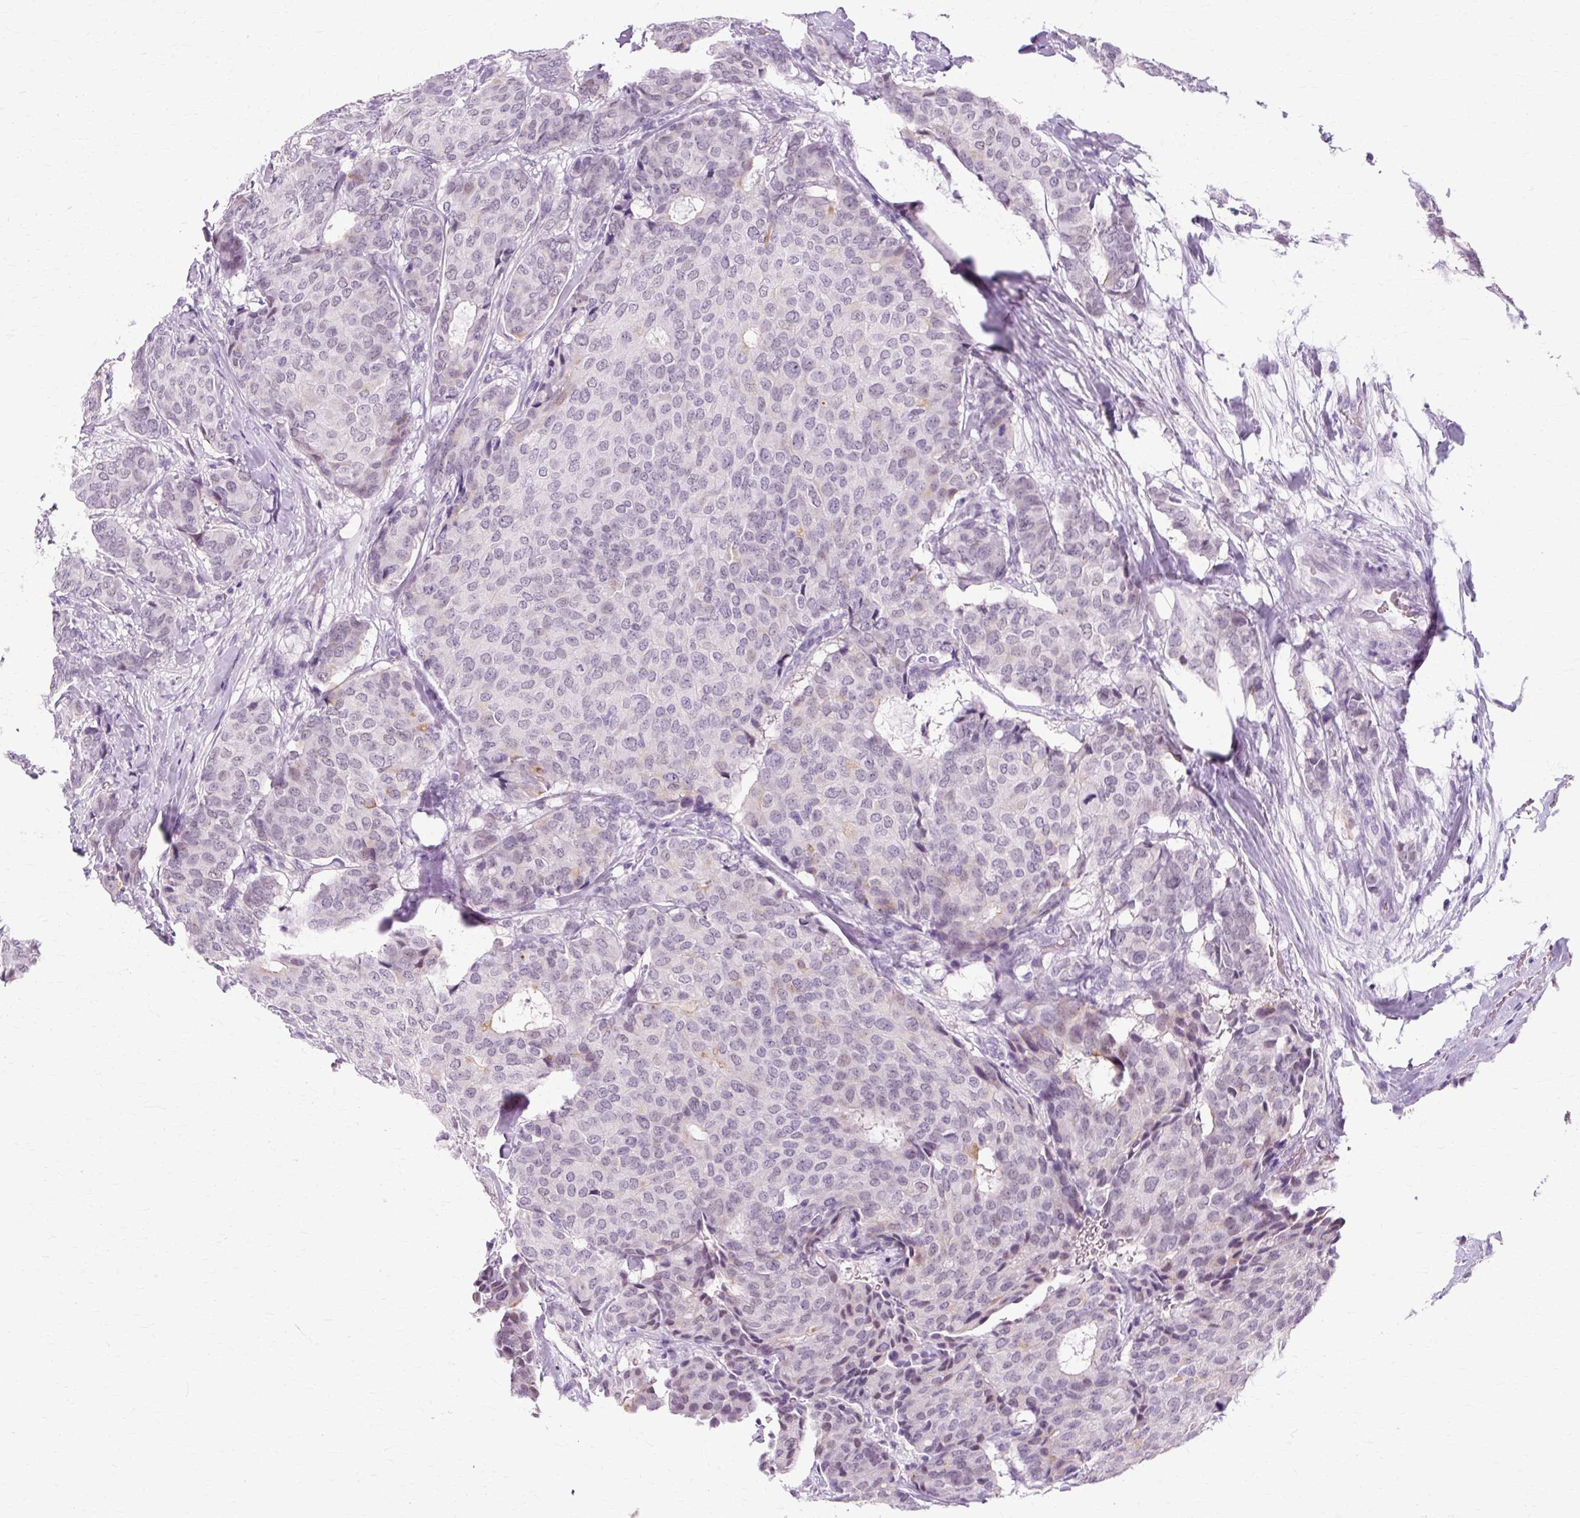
{"staining": {"intensity": "negative", "quantity": "none", "location": "none"}, "tissue": "breast cancer", "cell_type": "Tumor cells", "image_type": "cancer", "snomed": [{"axis": "morphology", "description": "Duct carcinoma"}, {"axis": "topography", "description": "Breast"}], "caption": "This is an immunohistochemistry photomicrograph of human breast cancer. There is no staining in tumor cells.", "gene": "RYBP", "patient": {"sex": "female", "age": 75}}